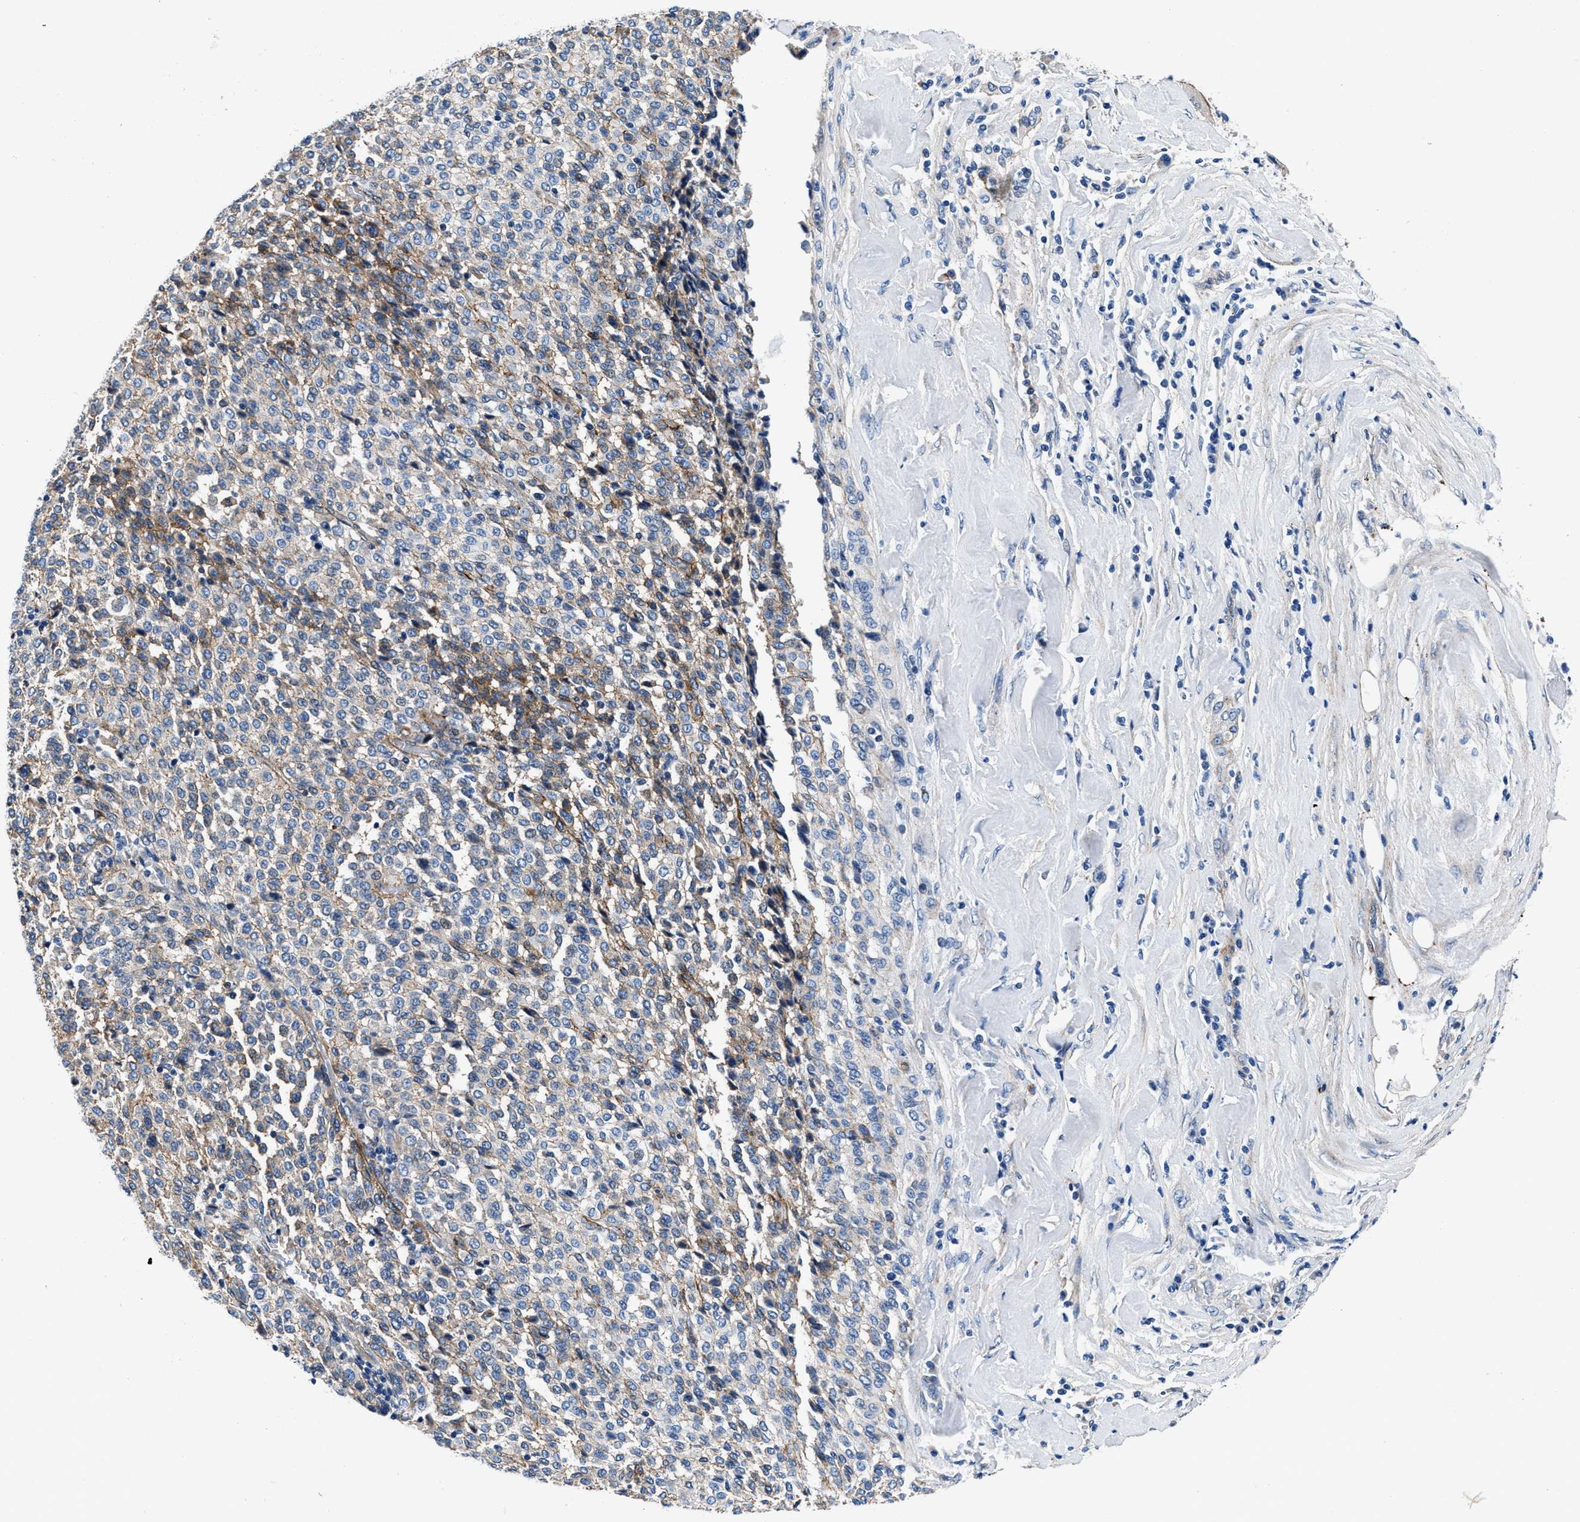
{"staining": {"intensity": "moderate", "quantity": "<25%", "location": "cytoplasmic/membranous"}, "tissue": "melanoma", "cell_type": "Tumor cells", "image_type": "cancer", "snomed": [{"axis": "morphology", "description": "Malignant melanoma, Metastatic site"}, {"axis": "topography", "description": "Pancreas"}], "caption": "High-magnification brightfield microscopy of melanoma stained with DAB (brown) and counterstained with hematoxylin (blue). tumor cells exhibit moderate cytoplasmic/membranous staining is identified in about<25% of cells.", "gene": "DAG1", "patient": {"sex": "female", "age": 30}}